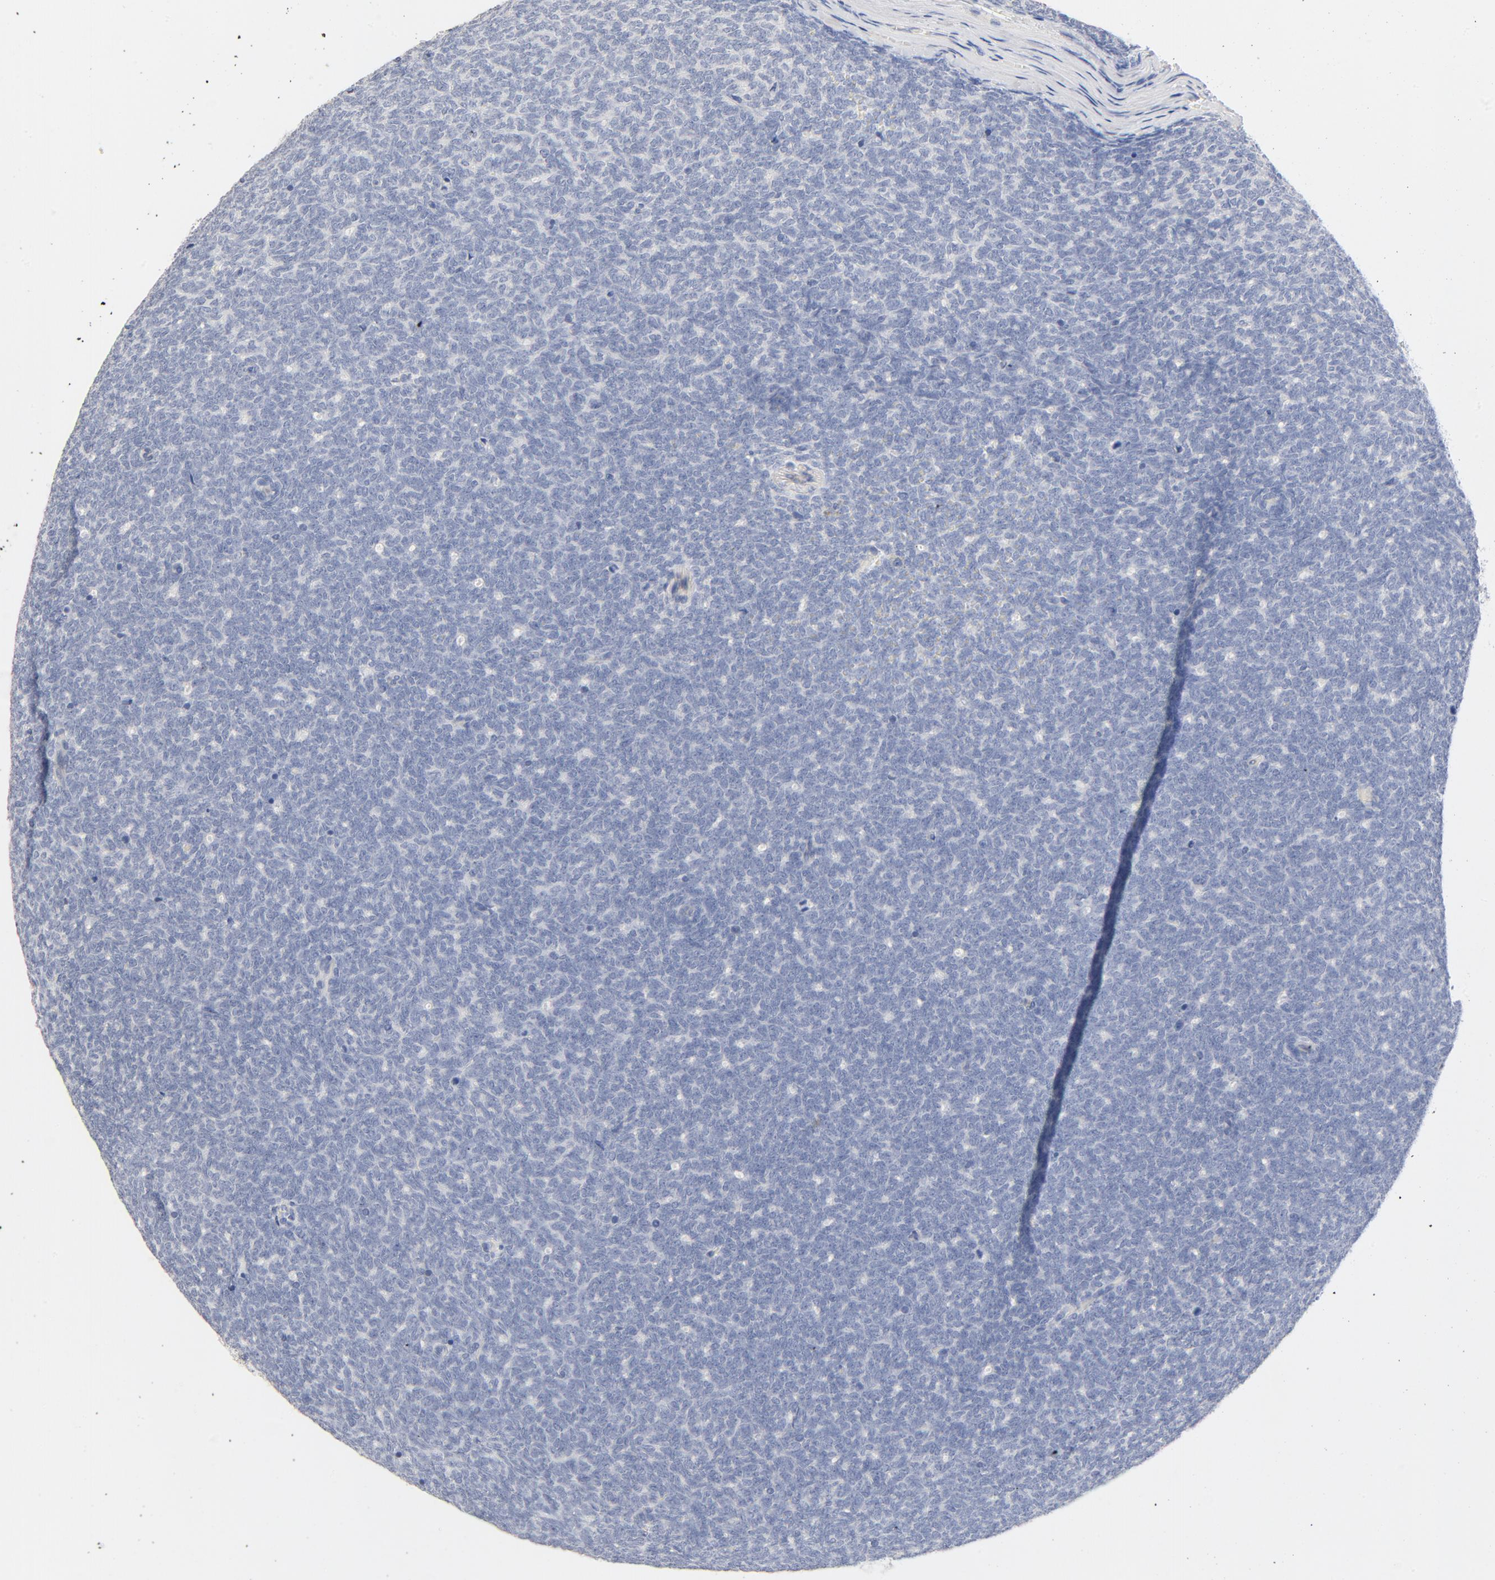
{"staining": {"intensity": "negative", "quantity": "none", "location": "none"}, "tissue": "renal cancer", "cell_type": "Tumor cells", "image_type": "cancer", "snomed": [{"axis": "morphology", "description": "Neoplasm, malignant, NOS"}, {"axis": "topography", "description": "Kidney"}], "caption": "Immunohistochemistry photomicrograph of malignant neoplasm (renal) stained for a protein (brown), which displays no staining in tumor cells.", "gene": "HOMER1", "patient": {"sex": "male", "age": 28}}